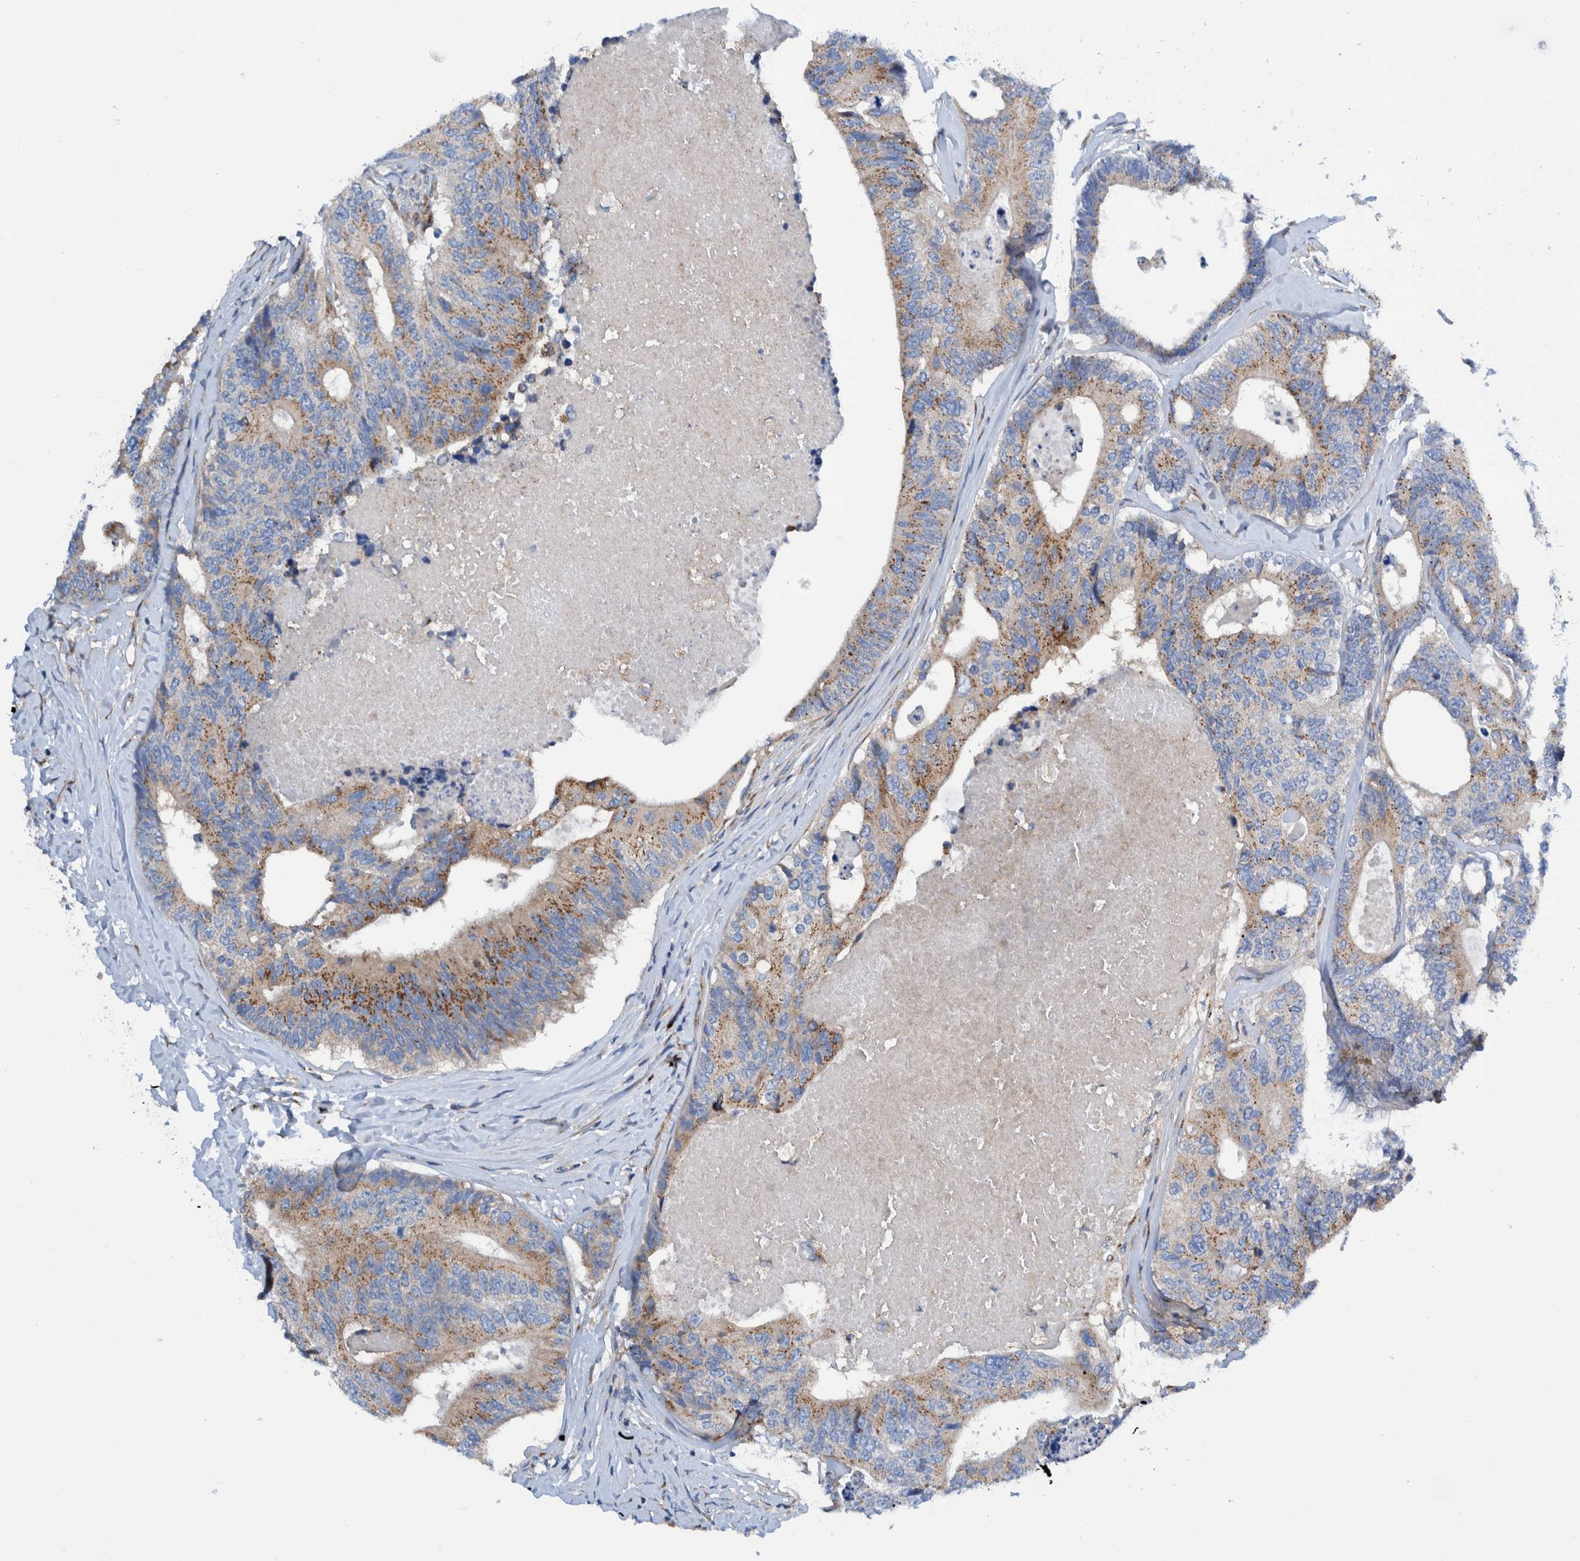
{"staining": {"intensity": "moderate", "quantity": "25%-75%", "location": "cytoplasmic/membranous"}, "tissue": "colorectal cancer", "cell_type": "Tumor cells", "image_type": "cancer", "snomed": [{"axis": "morphology", "description": "Adenocarcinoma, NOS"}, {"axis": "topography", "description": "Colon"}], "caption": "Human adenocarcinoma (colorectal) stained with a brown dye exhibits moderate cytoplasmic/membranous positive expression in about 25%-75% of tumor cells.", "gene": "TRIM58", "patient": {"sex": "female", "age": 67}}